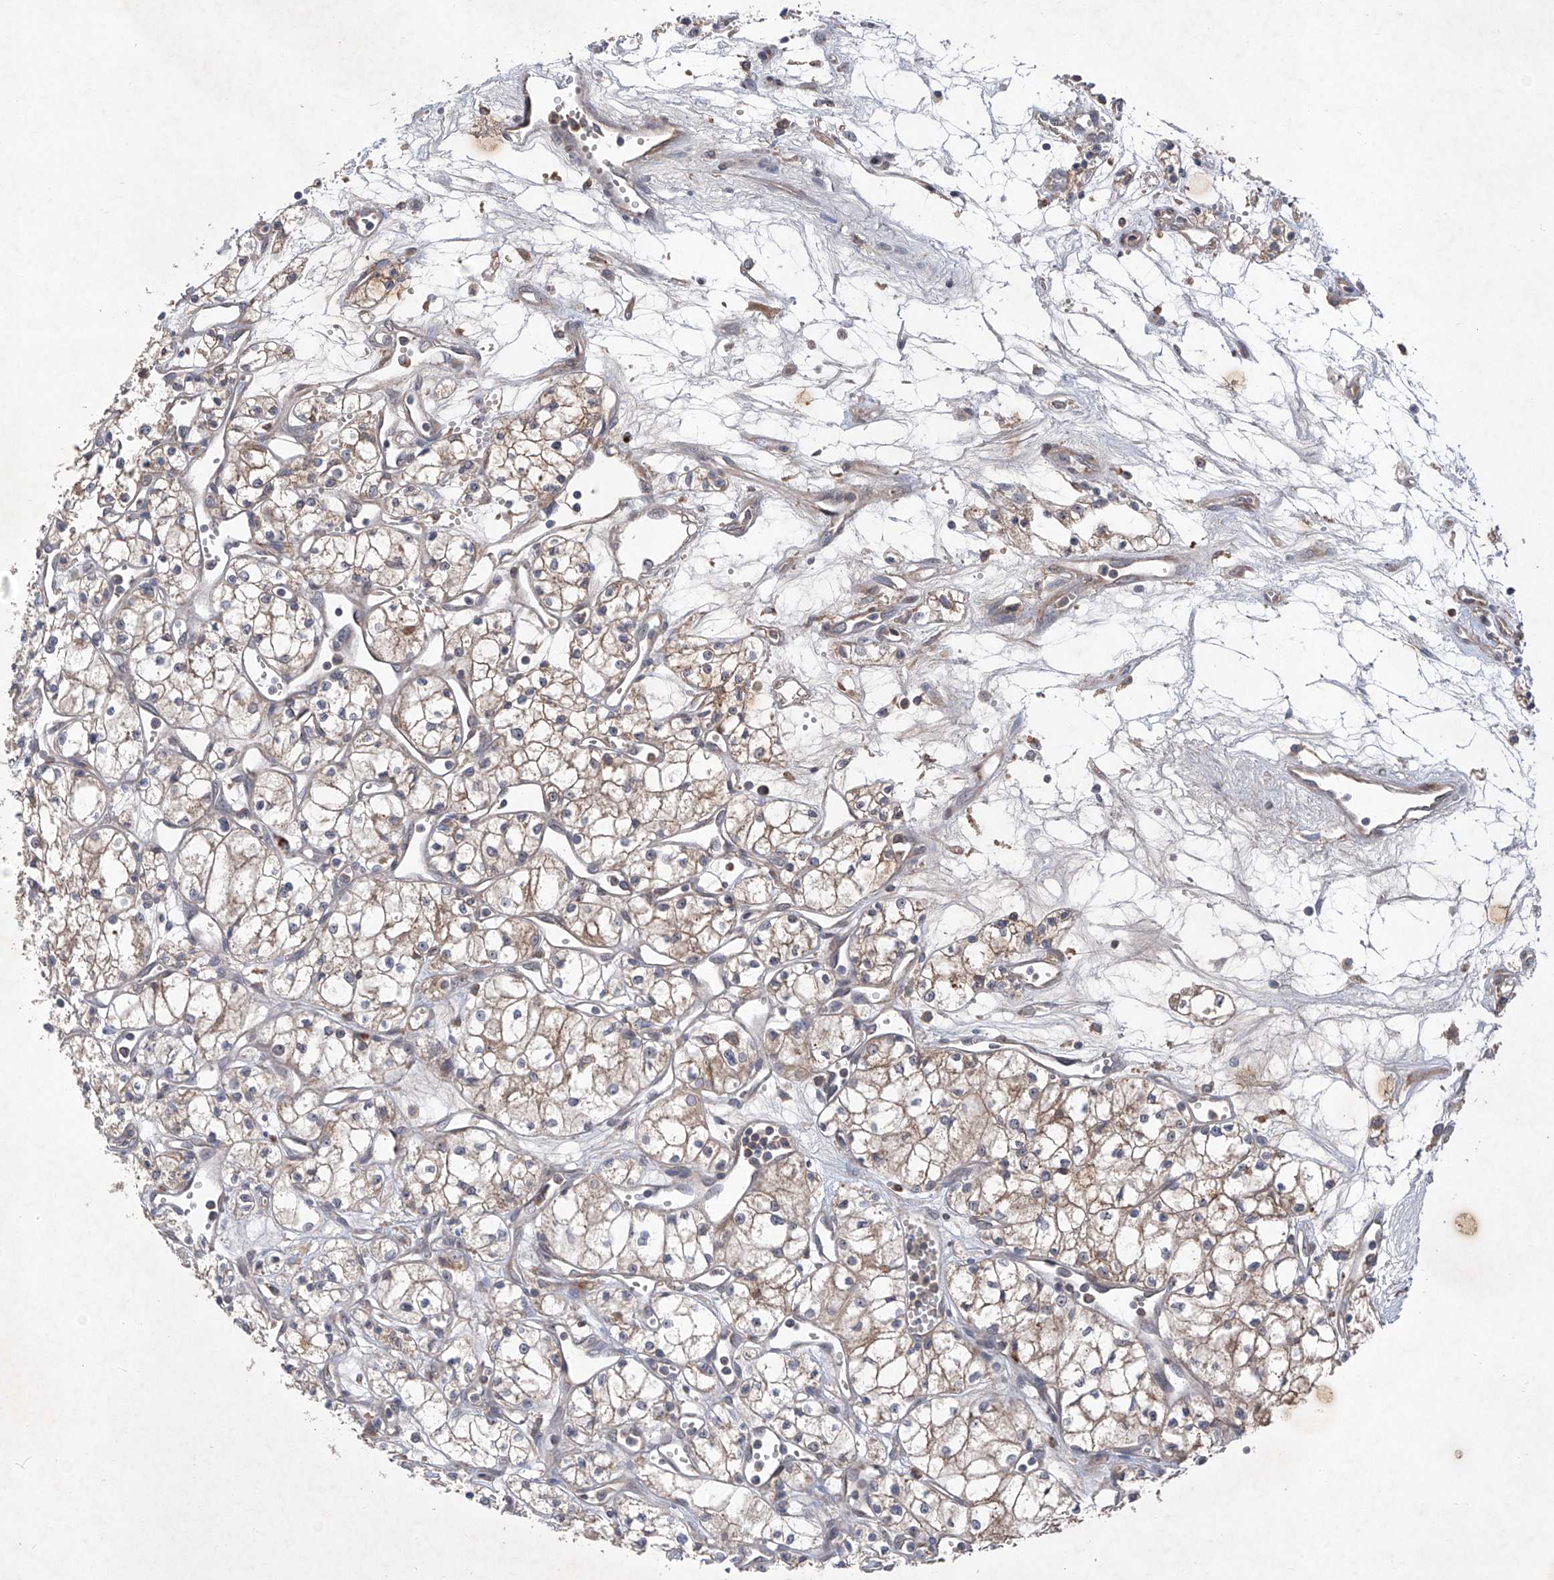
{"staining": {"intensity": "weak", "quantity": "25%-75%", "location": "cytoplasmic/membranous"}, "tissue": "renal cancer", "cell_type": "Tumor cells", "image_type": "cancer", "snomed": [{"axis": "morphology", "description": "Adenocarcinoma, NOS"}, {"axis": "topography", "description": "Kidney"}], "caption": "Adenocarcinoma (renal) stained for a protein (brown) shows weak cytoplasmic/membranous positive staining in about 25%-75% of tumor cells.", "gene": "FAM135A", "patient": {"sex": "male", "age": 59}}